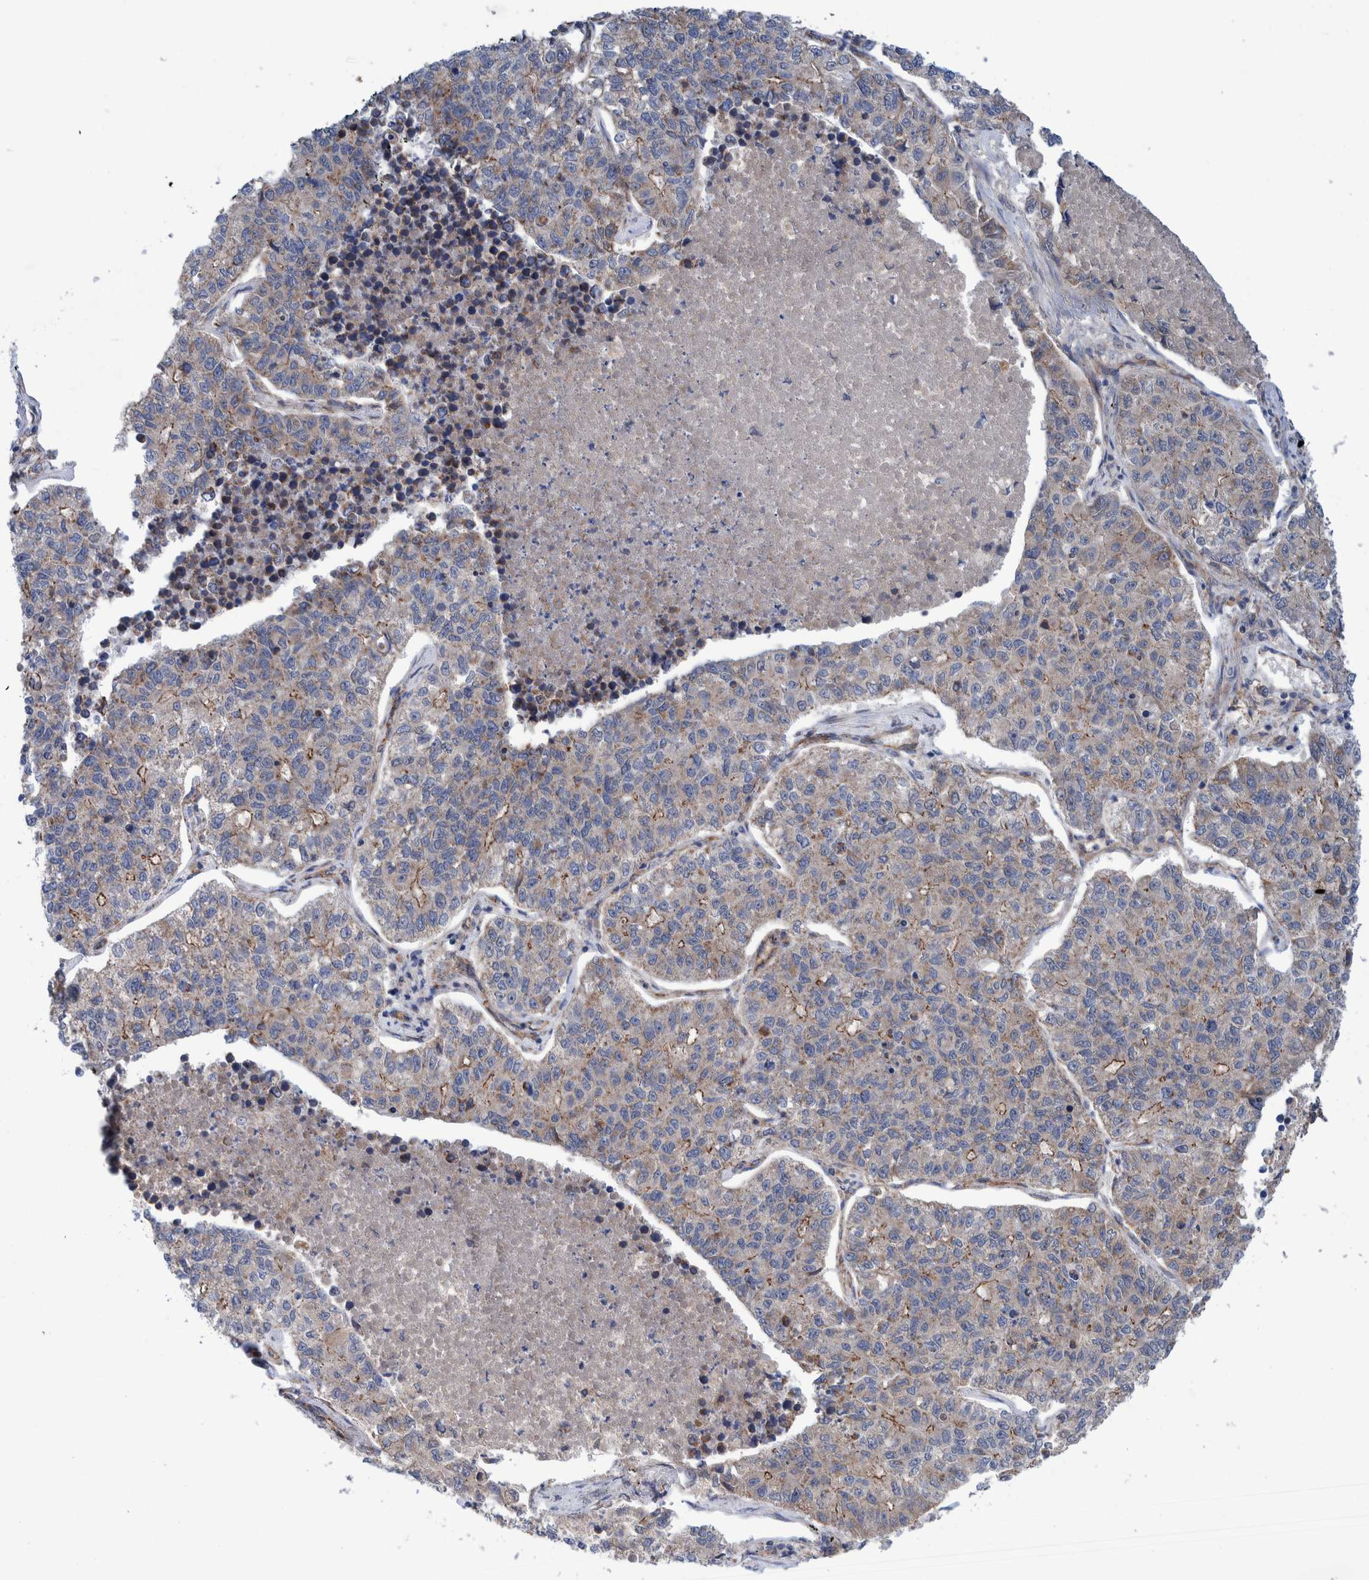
{"staining": {"intensity": "weak", "quantity": "25%-75%", "location": "cytoplasmic/membranous"}, "tissue": "lung cancer", "cell_type": "Tumor cells", "image_type": "cancer", "snomed": [{"axis": "morphology", "description": "Adenocarcinoma, NOS"}, {"axis": "topography", "description": "Lung"}], "caption": "DAB (3,3'-diaminobenzidine) immunohistochemical staining of human lung adenocarcinoma shows weak cytoplasmic/membranous protein positivity in about 25%-75% of tumor cells.", "gene": "SLC25A10", "patient": {"sex": "male", "age": 49}}